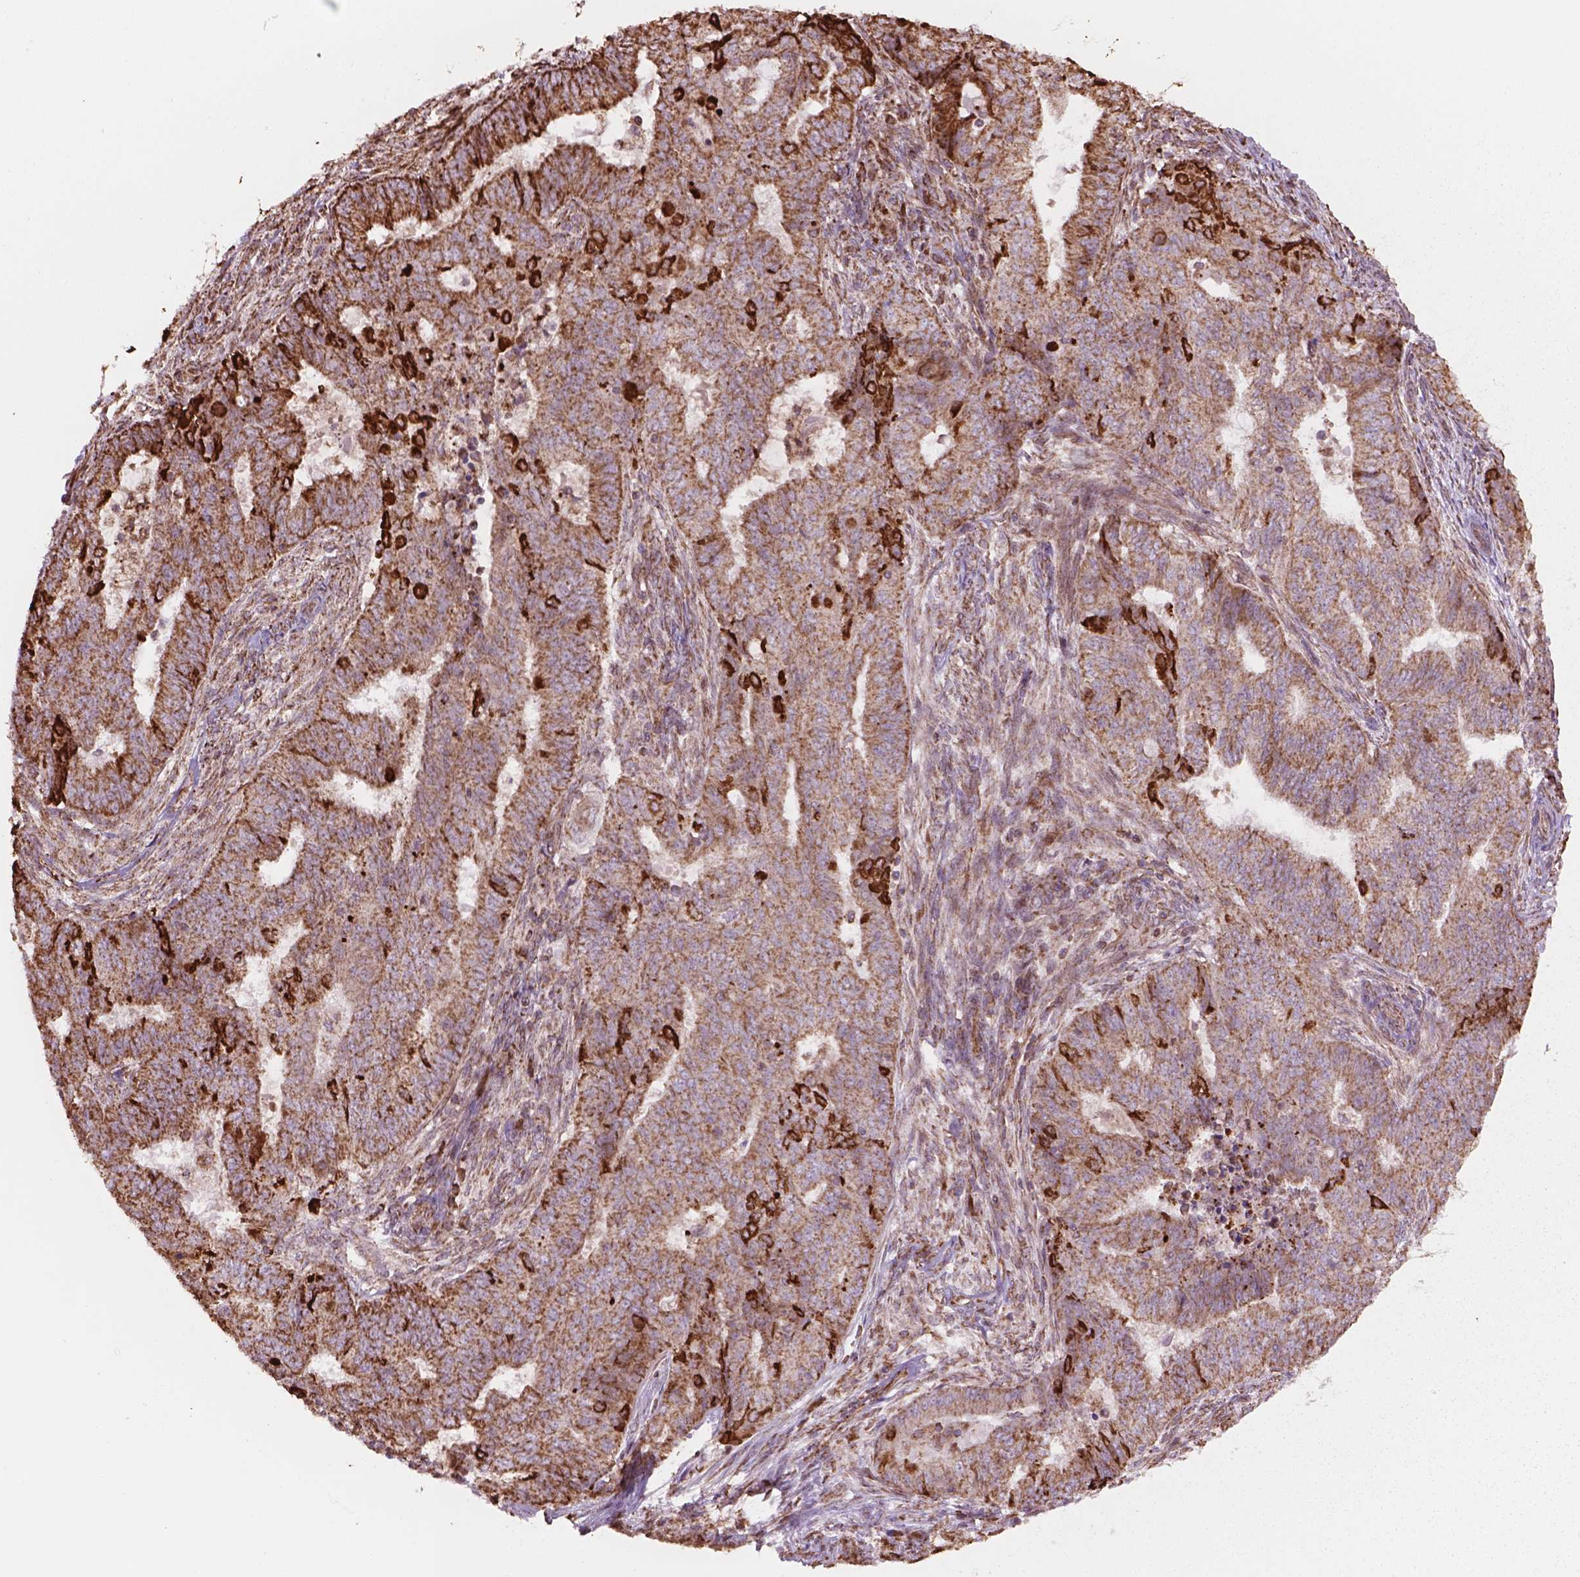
{"staining": {"intensity": "weak", "quantity": ">75%", "location": "cytoplasmic/membranous"}, "tissue": "endometrial cancer", "cell_type": "Tumor cells", "image_type": "cancer", "snomed": [{"axis": "morphology", "description": "Adenocarcinoma, NOS"}, {"axis": "topography", "description": "Endometrium"}], "caption": "Protein staining of endometrial cancer (adenocarcinoma) tissue exhibits weak cytoplasmic/membranous positivity in approximately >75% of tumor cells.", "gene": "HS3ST3A1", "patient": {"sex": "female", "age": 62}}